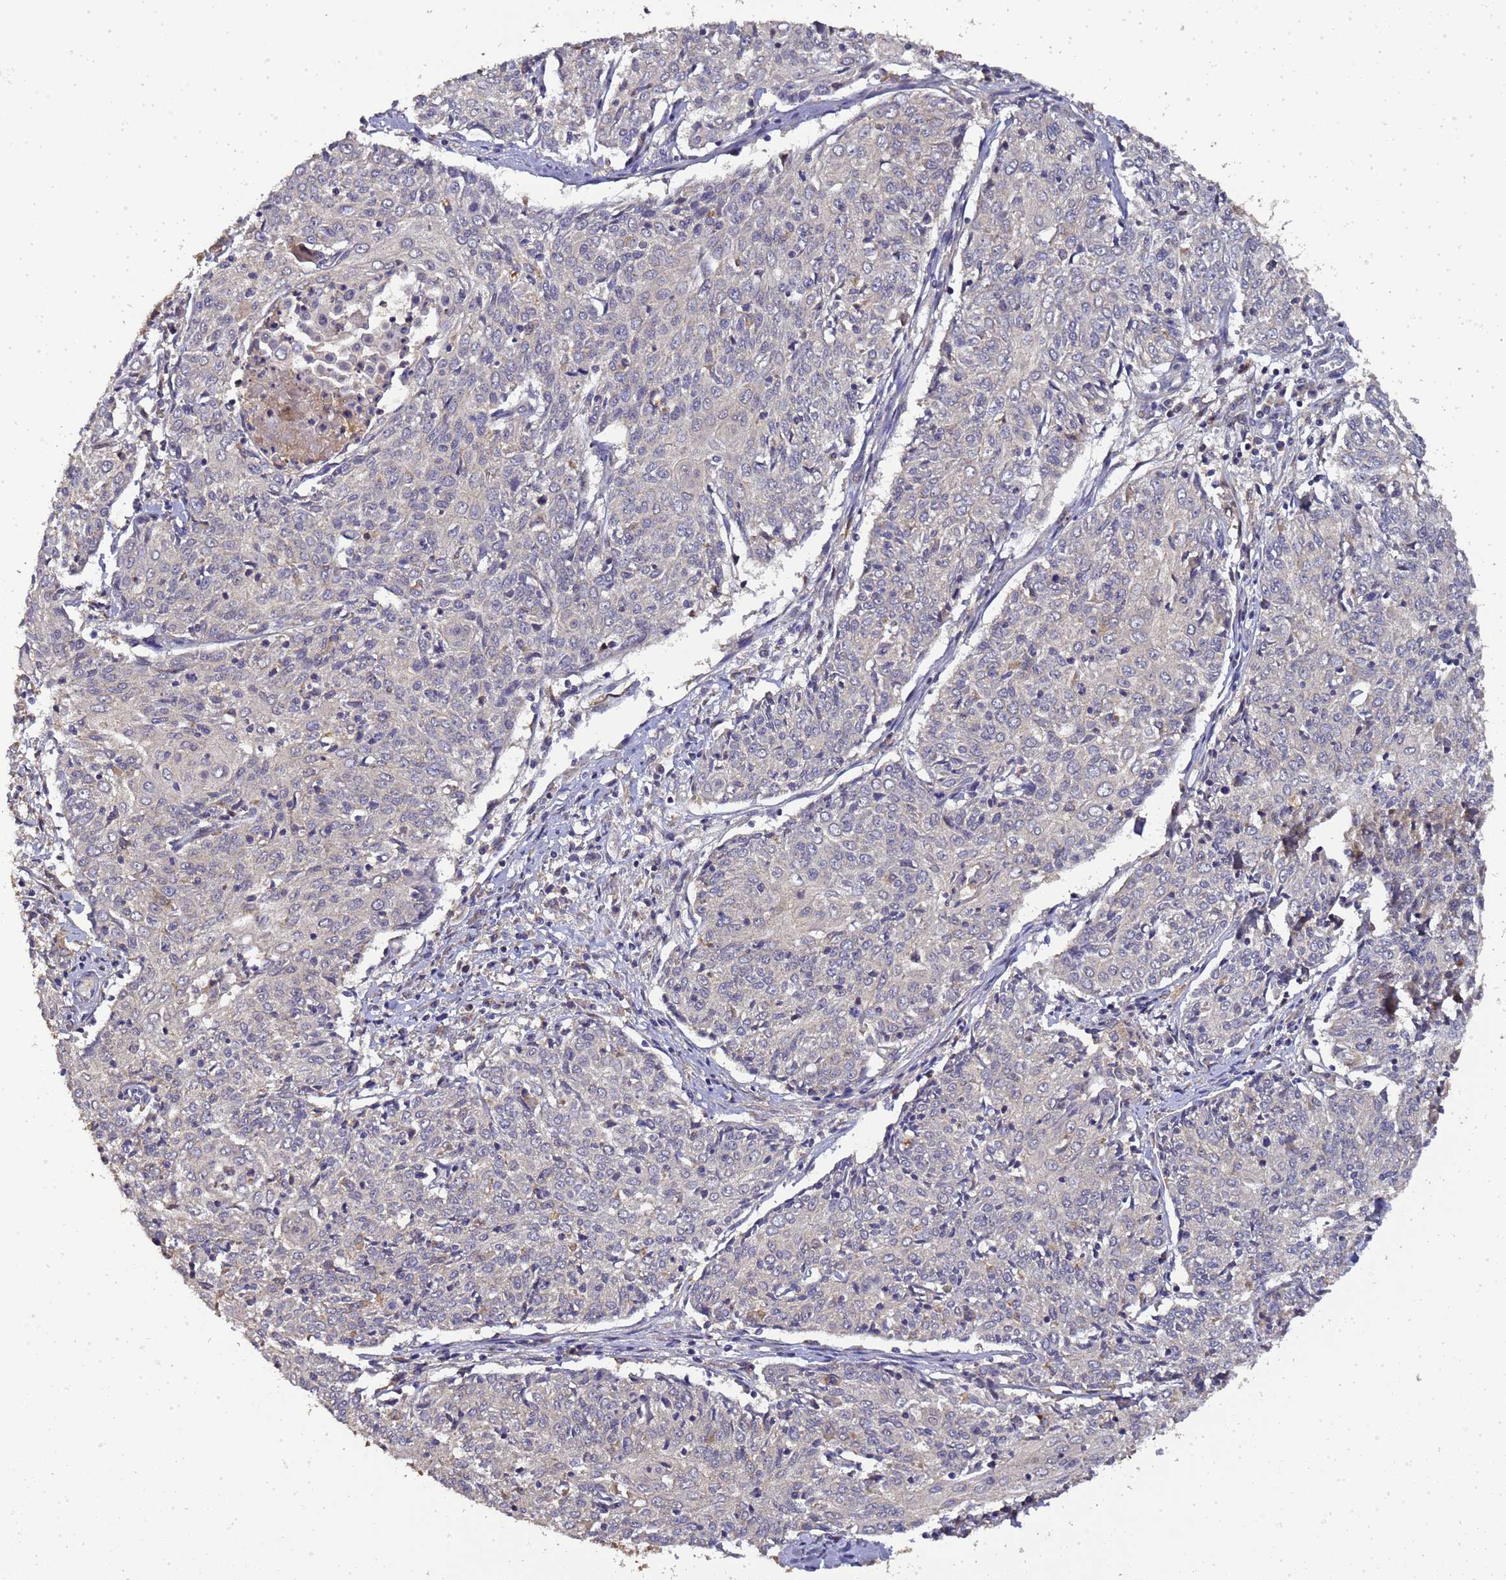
{"staining": {"intensity": "weak", "quantity": "<25%", "location": "cytoplasmic/membranous"}, "tissue": "cervical cancer", "cell_type": "Tumor cells", "image_type": "cancer", "snomed": [{"axis": "morphology", "description": "Squamous cell carcinoma, NOS"}, {"axis": "topography", "description": "Cervix"}], "caption": "The histopathology image shows no significant staining in tumor cells of cervical cancer (squamous cell carcinoma).", "gene": "LGI4", "patient": {"sex": "female", "age": 48}}